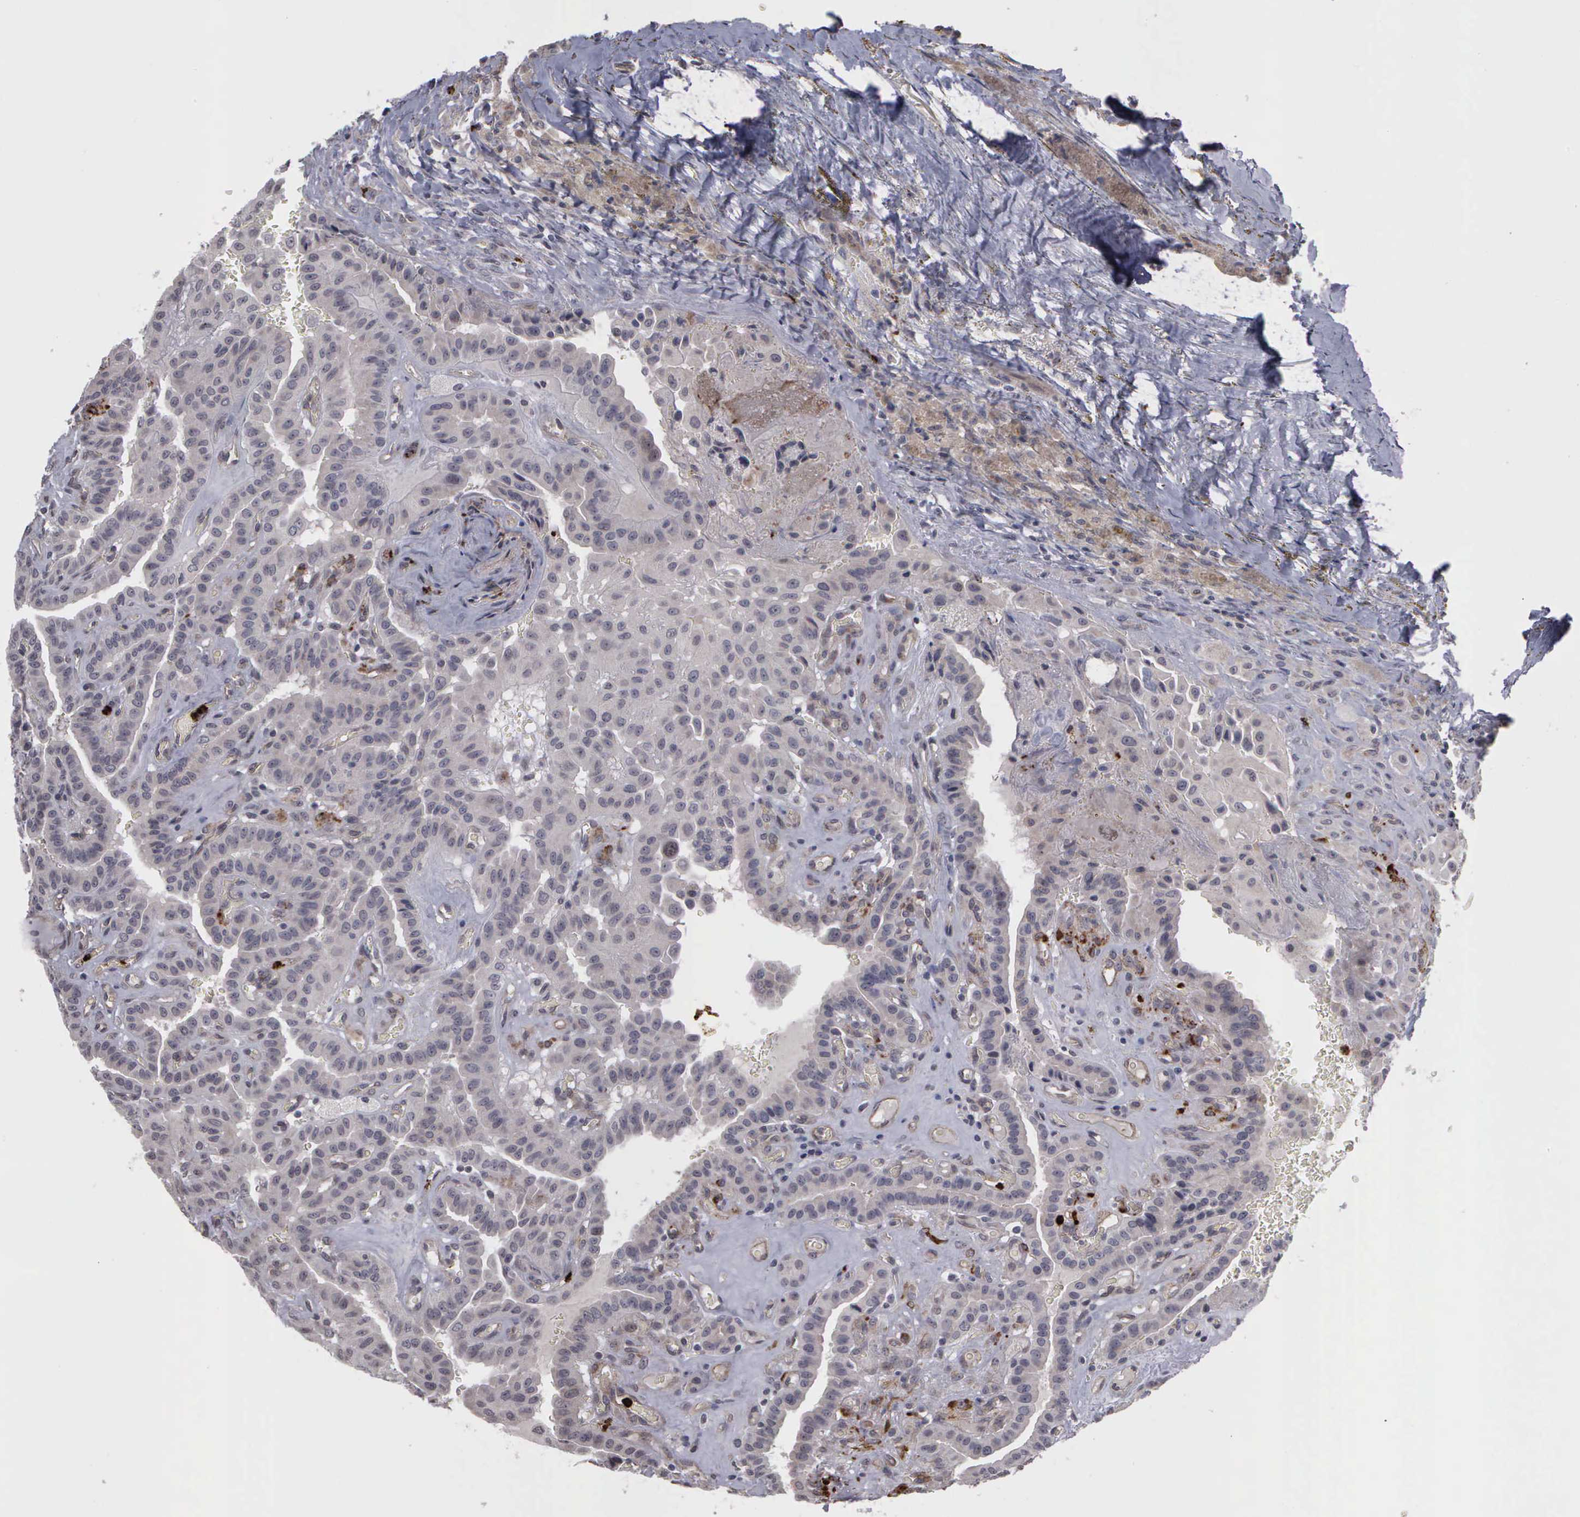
{"staining": {"intensity": "weak", "quantity": "25%-75%", "location": "nuclear"}, "tissue": "thyroid cancer", "cell_type": "Tumor cells", "image_type": "cancer", "snomed": [{"axis": "morphology", "description": "Papillary adenocarcinoma, NOS"}, {"axis": "topography", "description": "Thyroid gland"}], "caption": "A brown stain highlights weak nuclear positivity of a protein in thyroid cancer (papillary adenocarcinoma) tumor cells.", "gene": "MMP9", "patient": {"sex": "male", "age": 87}}